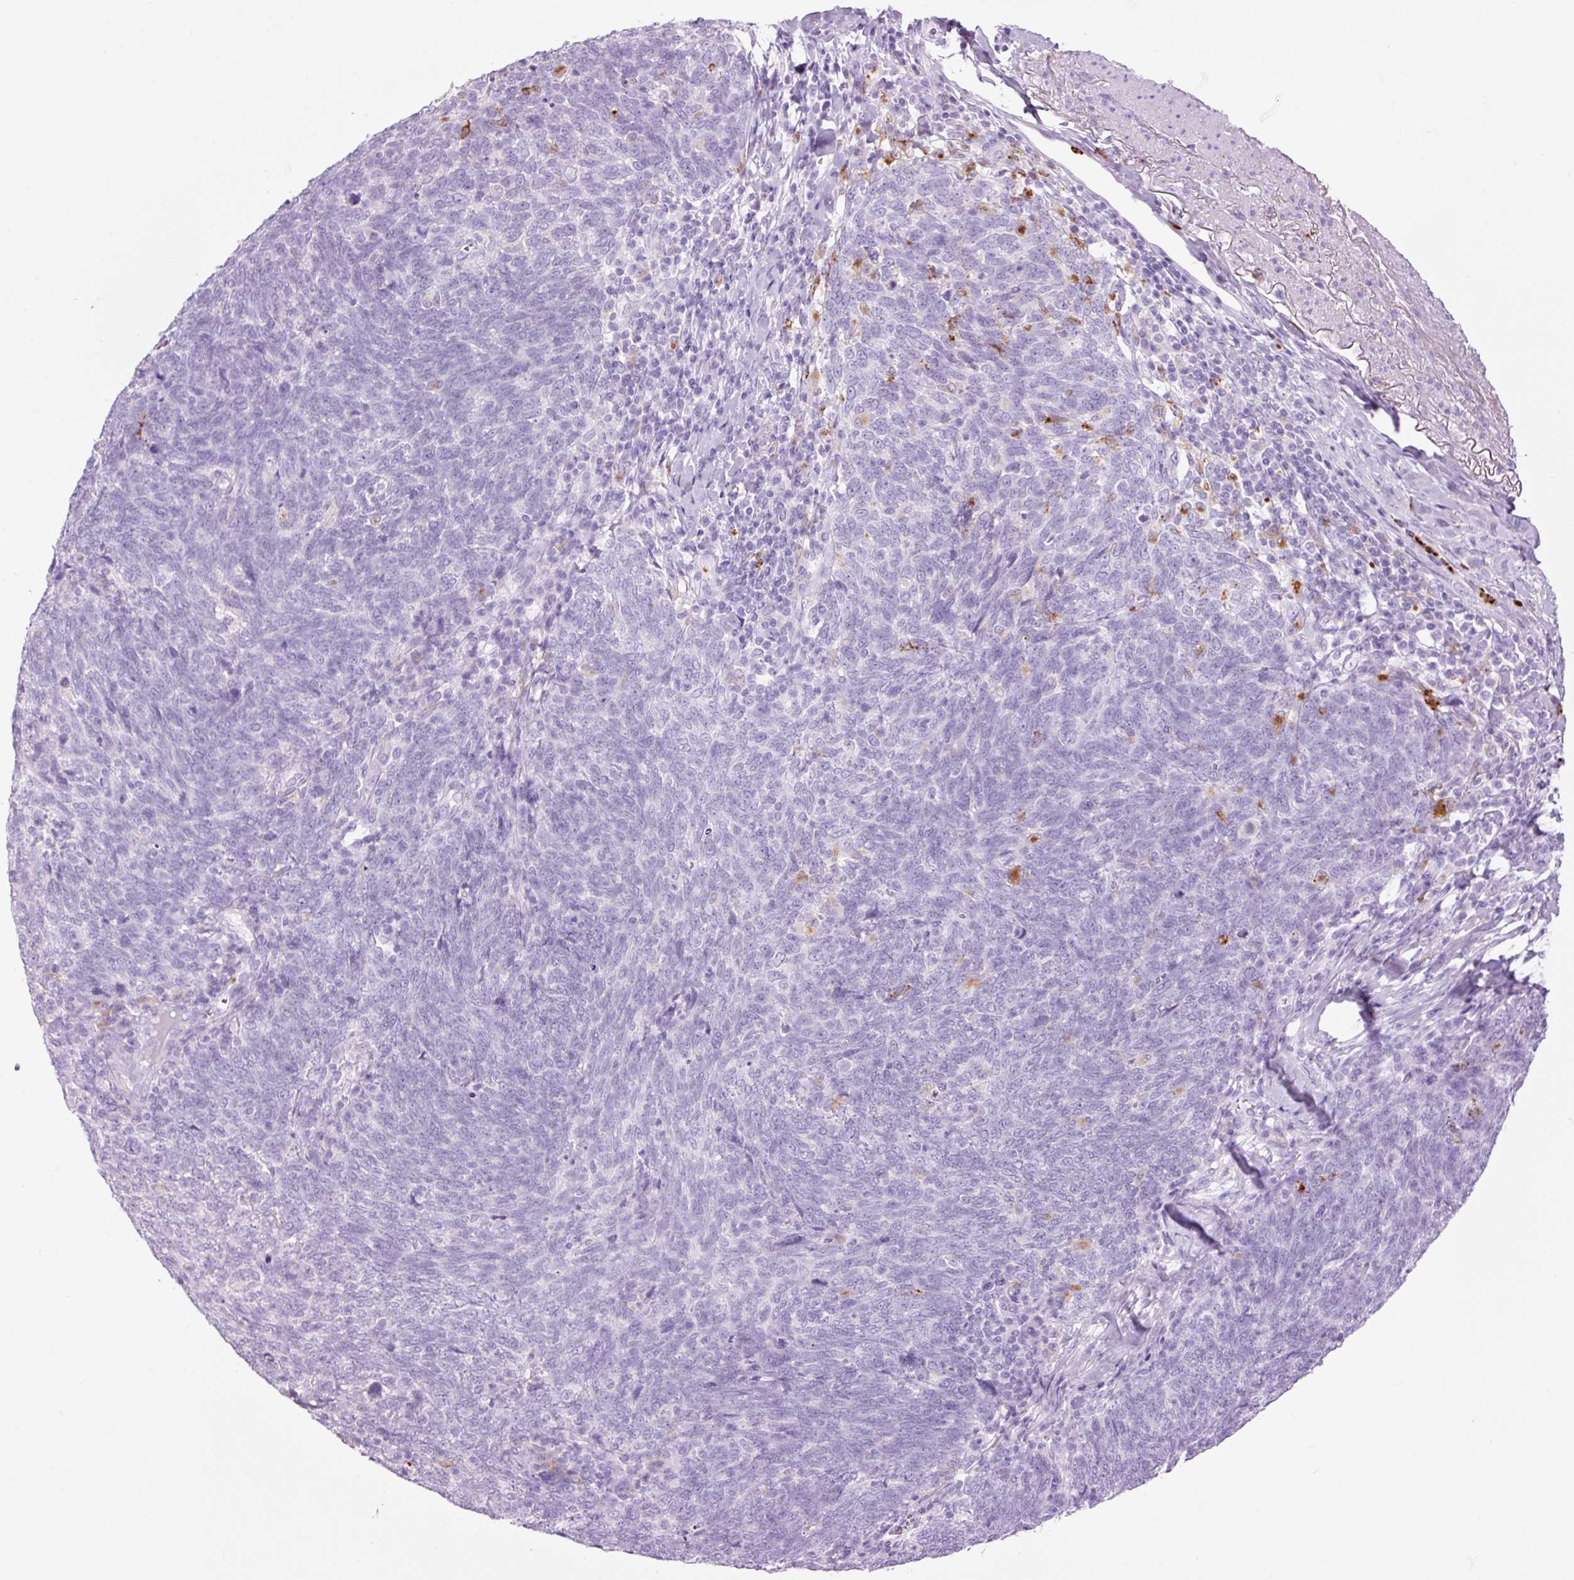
{"staining": {"intensity": "negative", "quantity": "none", "location": "none"}, "tissue": "lung cancer", "cell_type": "Tumor cells", "image_type": "cancer", "snomed": [{"axis": "morphology", "description": "Squamous cell carcinoma, NOS"}, {"axis": "topography", "description": "Lung"}], "caption": "Lung cancer (squamous cell carcinoma) stained for a protein using immunohistochemistry (IHC) exhibits no positivity tumor cells.", "gene": "LYZ", "patient": {"sex": "female", "age": 72}}